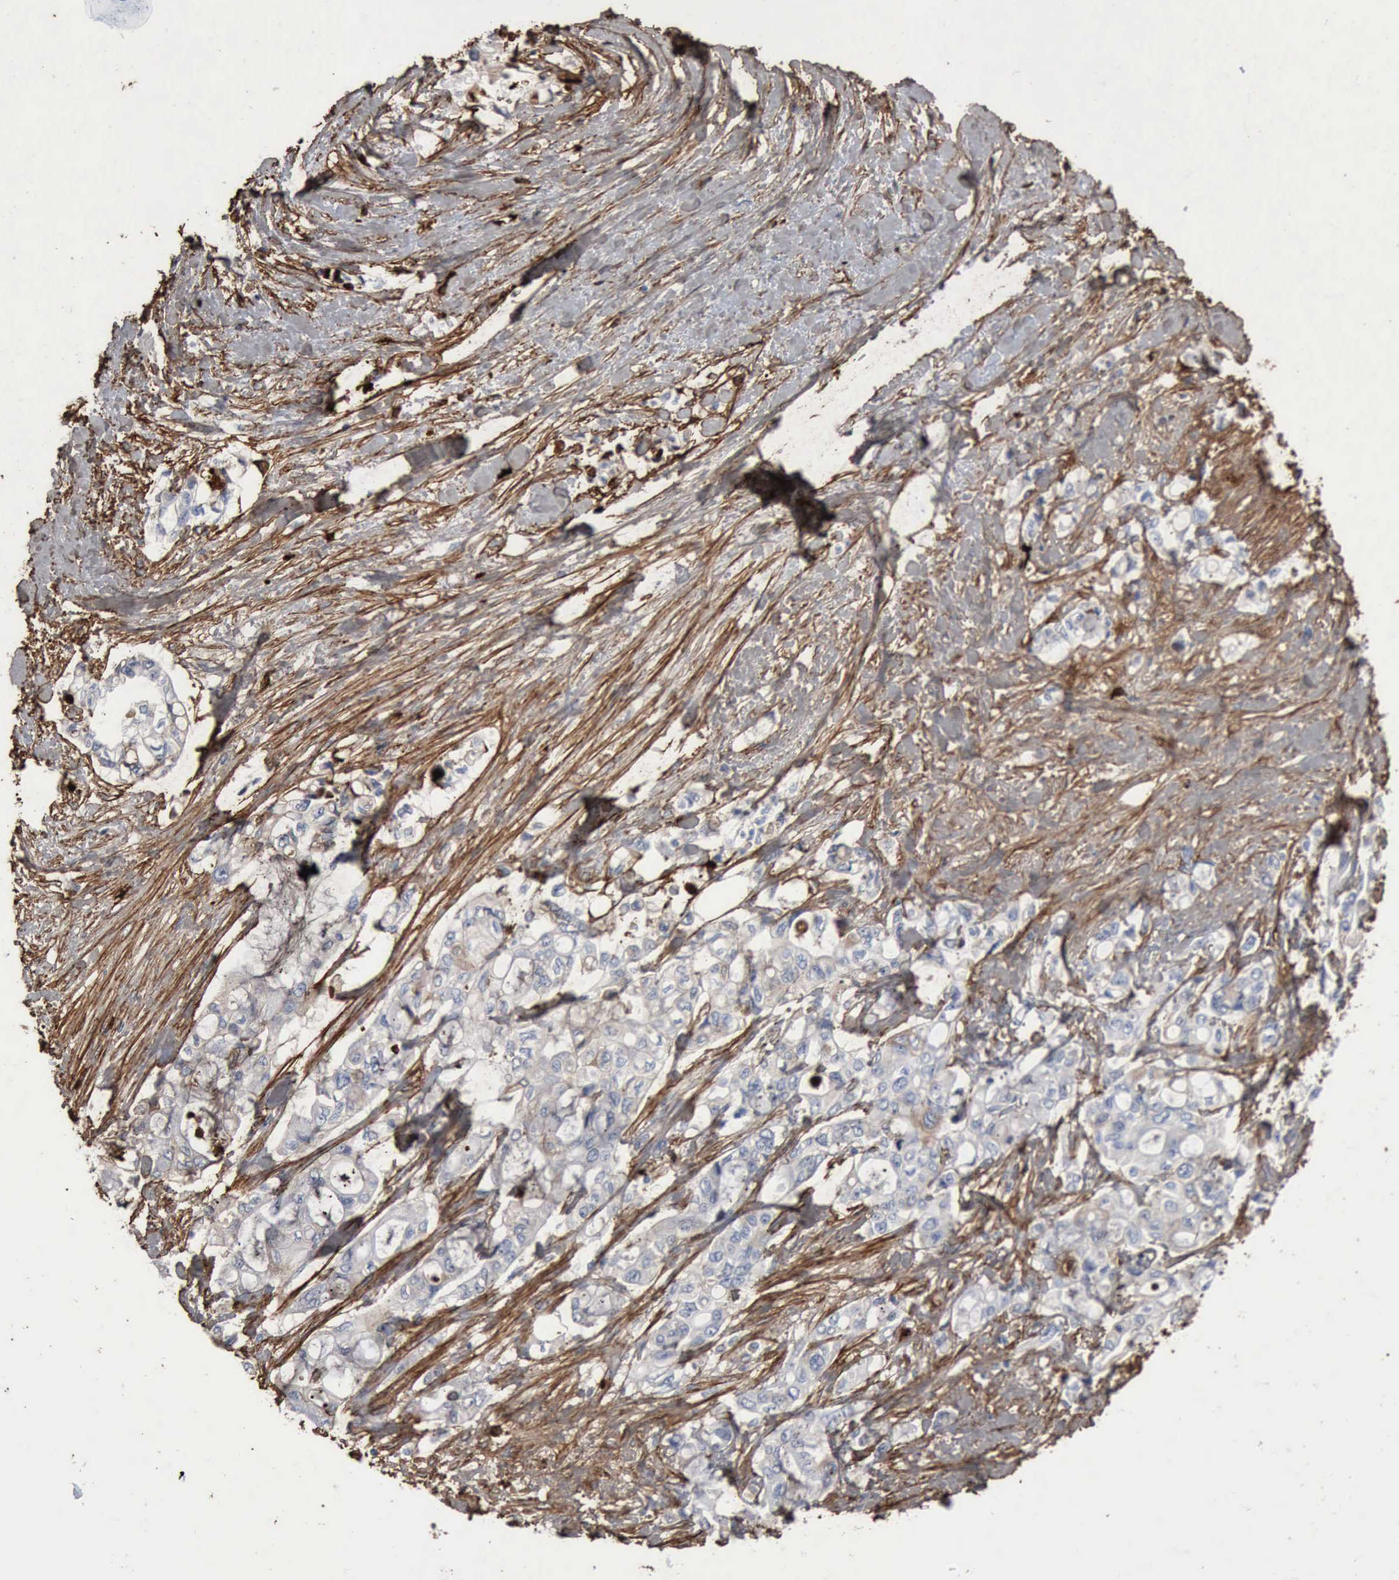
{"staining": {"intensity": "weak", "quantity": "25%-75%", "location": "cytoplasmic/membranous"}, "tissue": "pancreatic cancer", "cell_type": "Tumor cells", "image_type": "cancer", "snomed": [{"axis": "morphology", "description": "Adenocarcinoma, NOS"}, {"axis": "topography", "description": "Pancreas"}], "caption": "The immunohistochemical stain labels weak cytoplasmic/membranous staining in tumor cells of adenocarcinoma (pancreatic) tissue. Ihc stains the protein in brown and the nuclei are stained blue.", "gene": "FN1", "patient": {"sex": "female", "age": 70}}